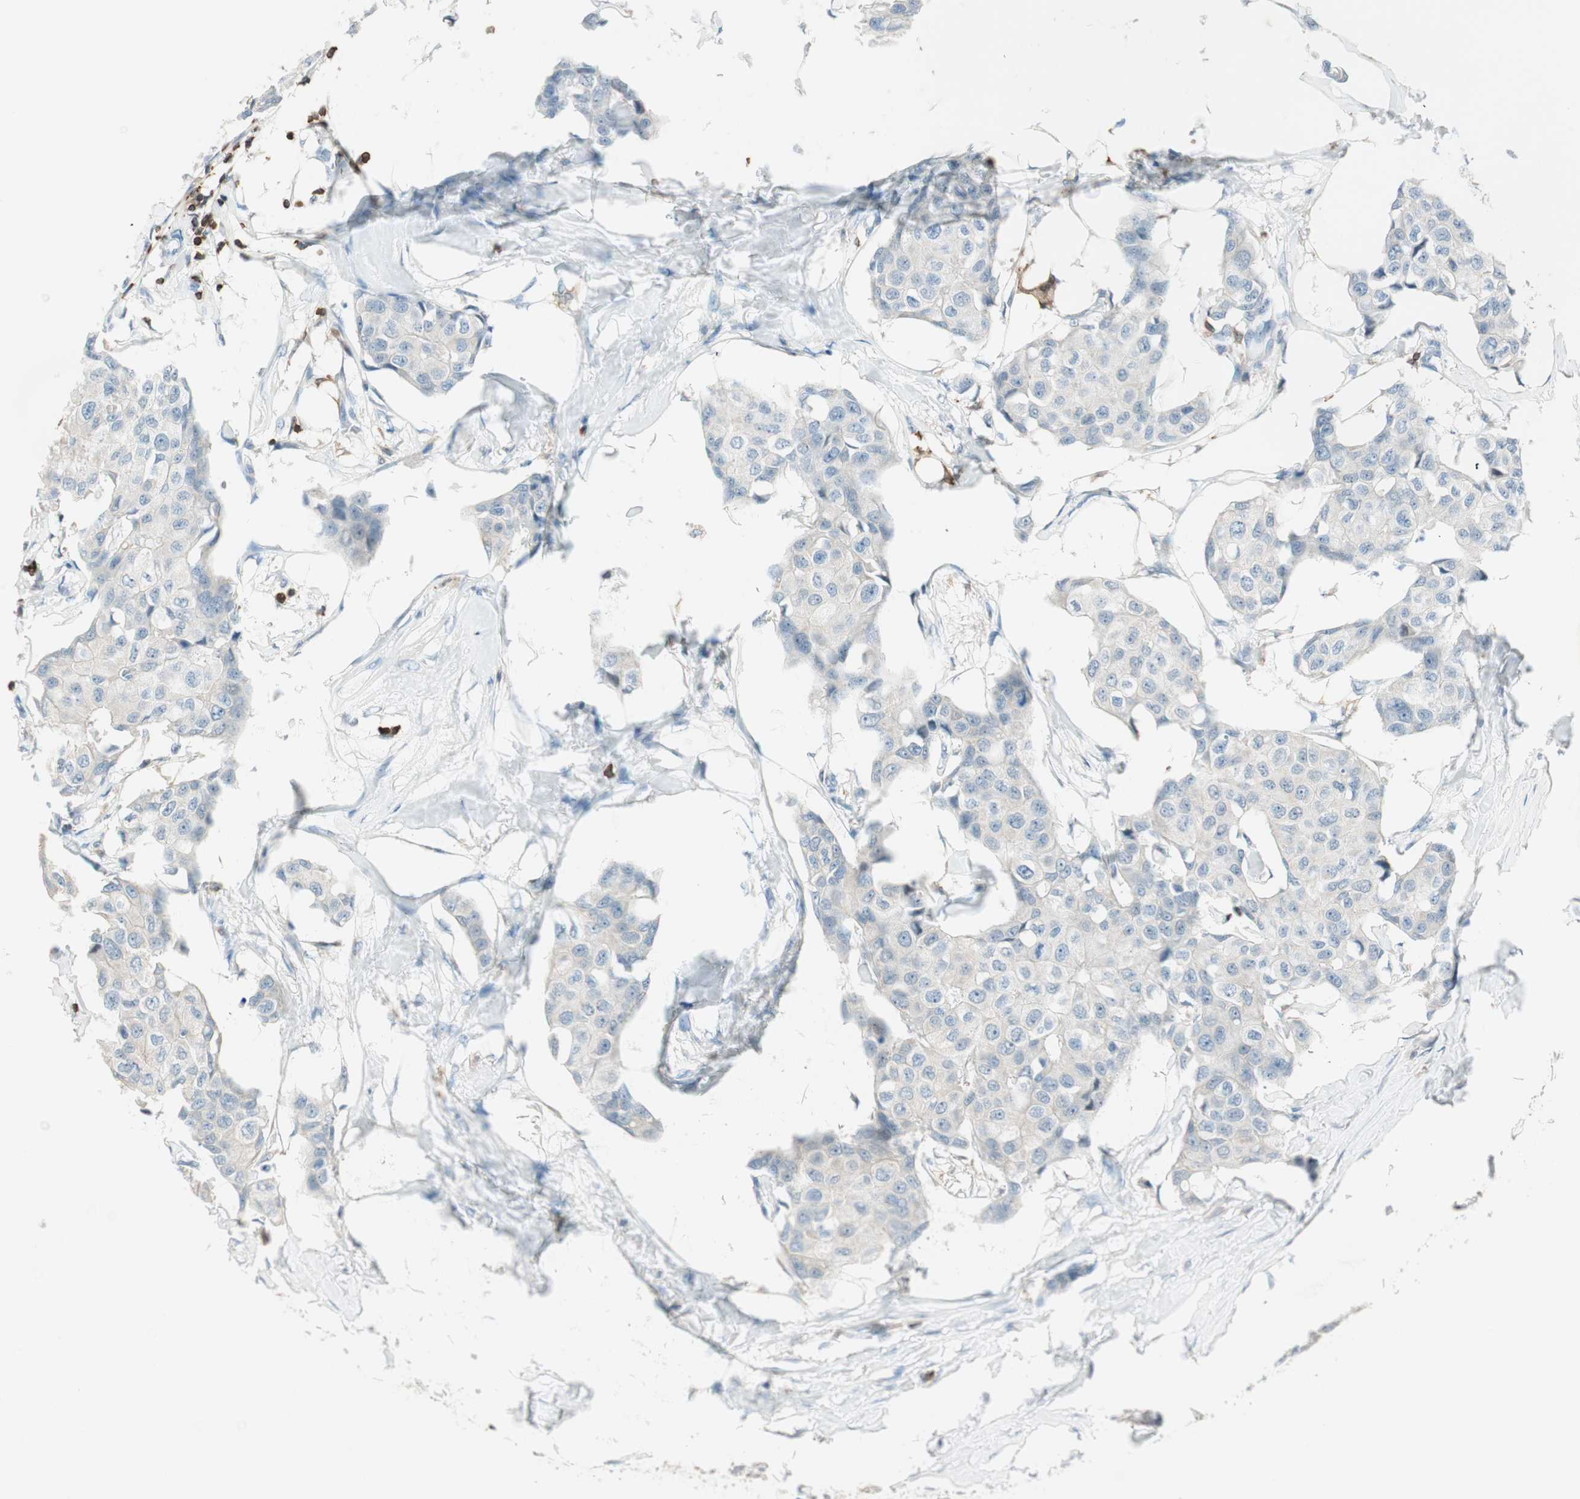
{"staining": {"intensity": "negative", "quantity": "none", "location": "none"}, "tissue": "breast cancer", "cell_type": "Tumor cells", "image_type": "cancer", "snomed": [{"axis": "morphology", "description": "Duct carcinoma"}, {"axis": "topography", "description": "Breast"}], "caption": "DAB immunohistochemical staining of breast invasive ductal carcinoma shows no significant staining in tumor cells.", "gene": "HPGD", "patient": {"sex": "female", "age": 80}}